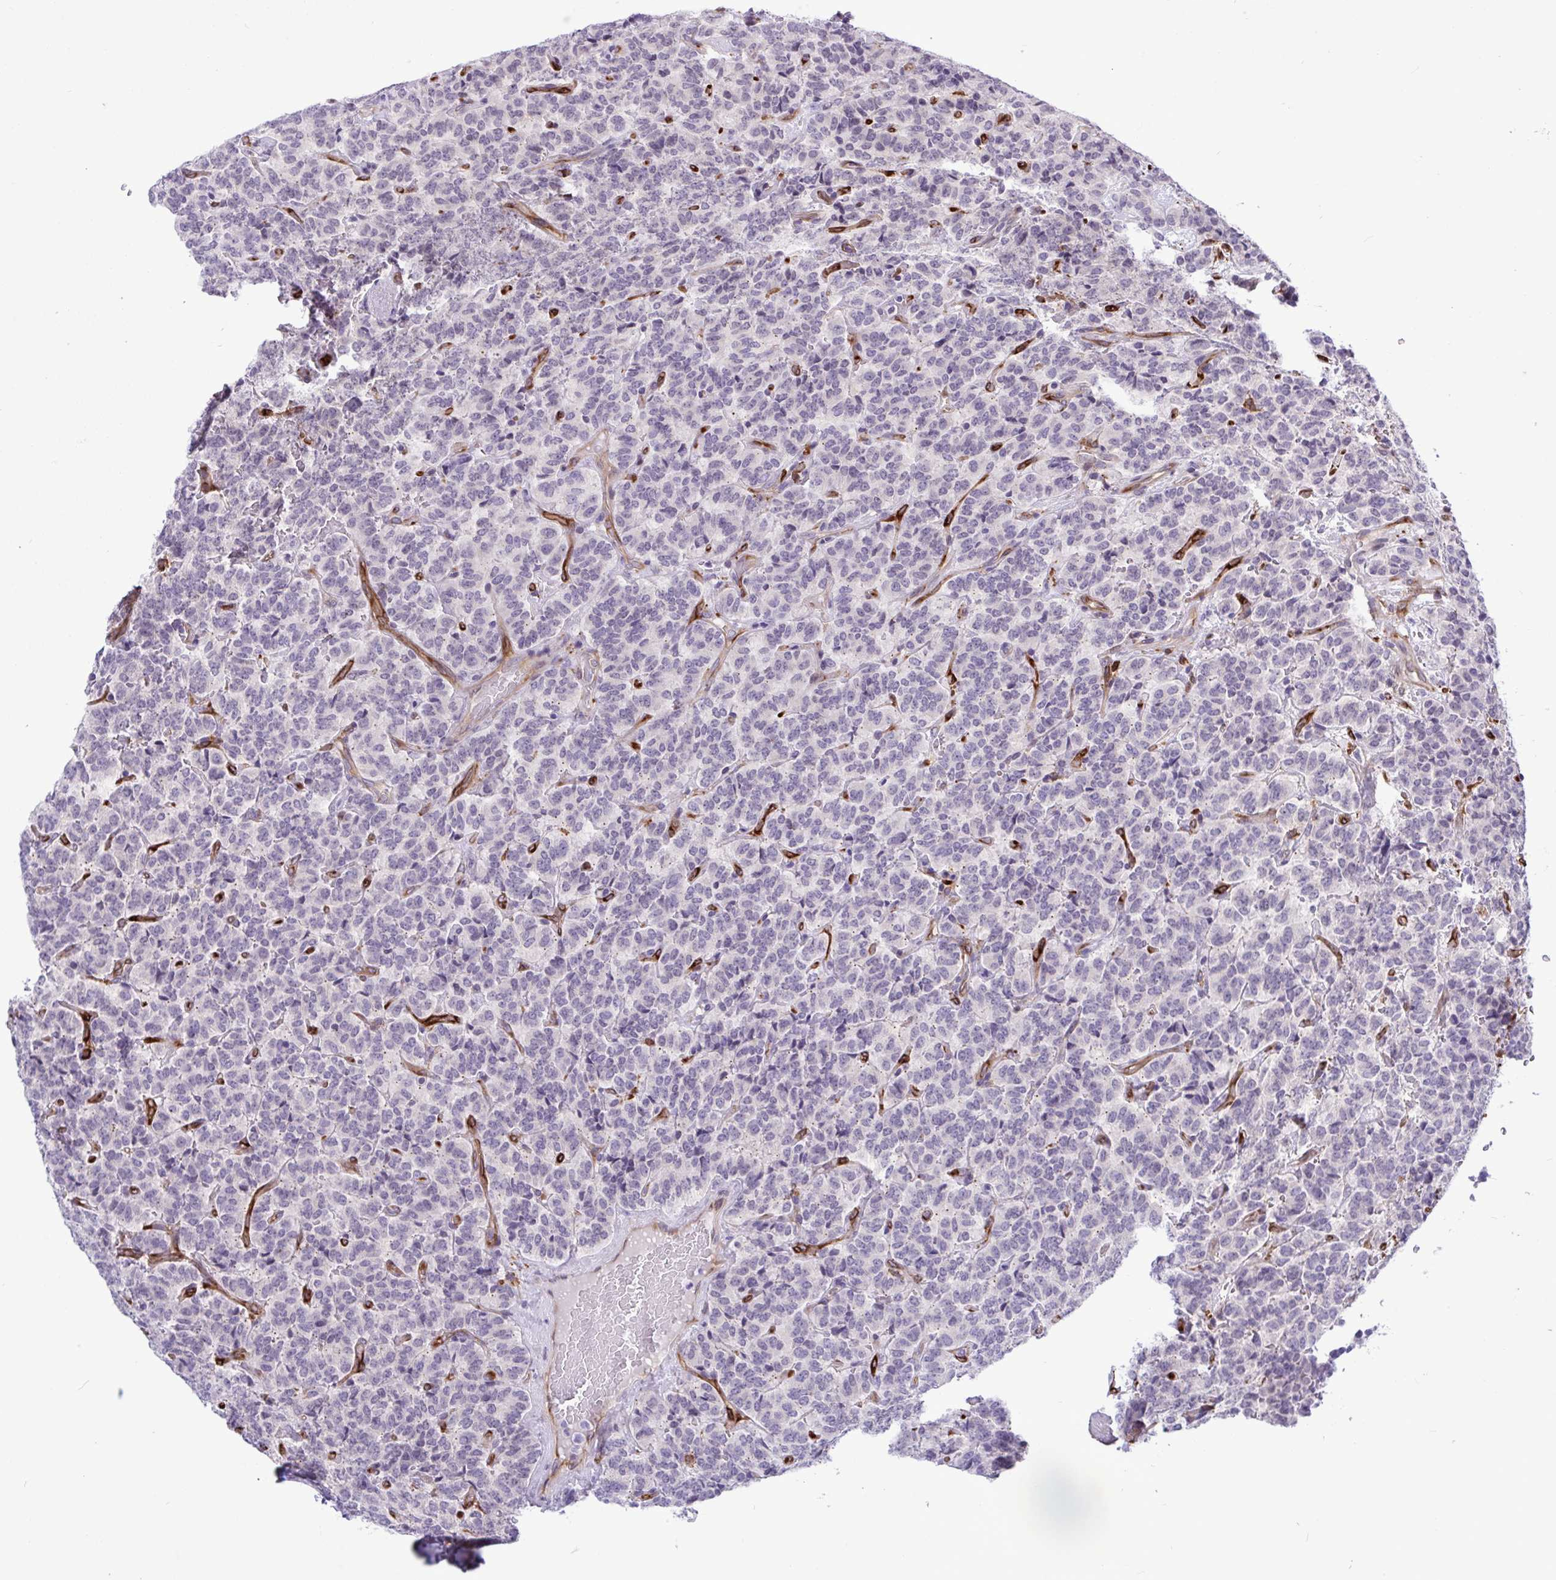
{"staining": {"intensity": "negative", "quantity": "none", "location": "none"}, "tissue": "carcinoid", "cell_type": "Tumor cells", "image_type": "cancer", "snomed": [{"axis": "morphology", "description": "Carcinoid, malignant, NOS"}, {"axis": "topography", "description": "Pancreas"}], "caption": "Image shows no protein staining in tumor cells of carcinoid tissue.", "gene": "EML1", "patient": {"sex": "male", "age": 36}}